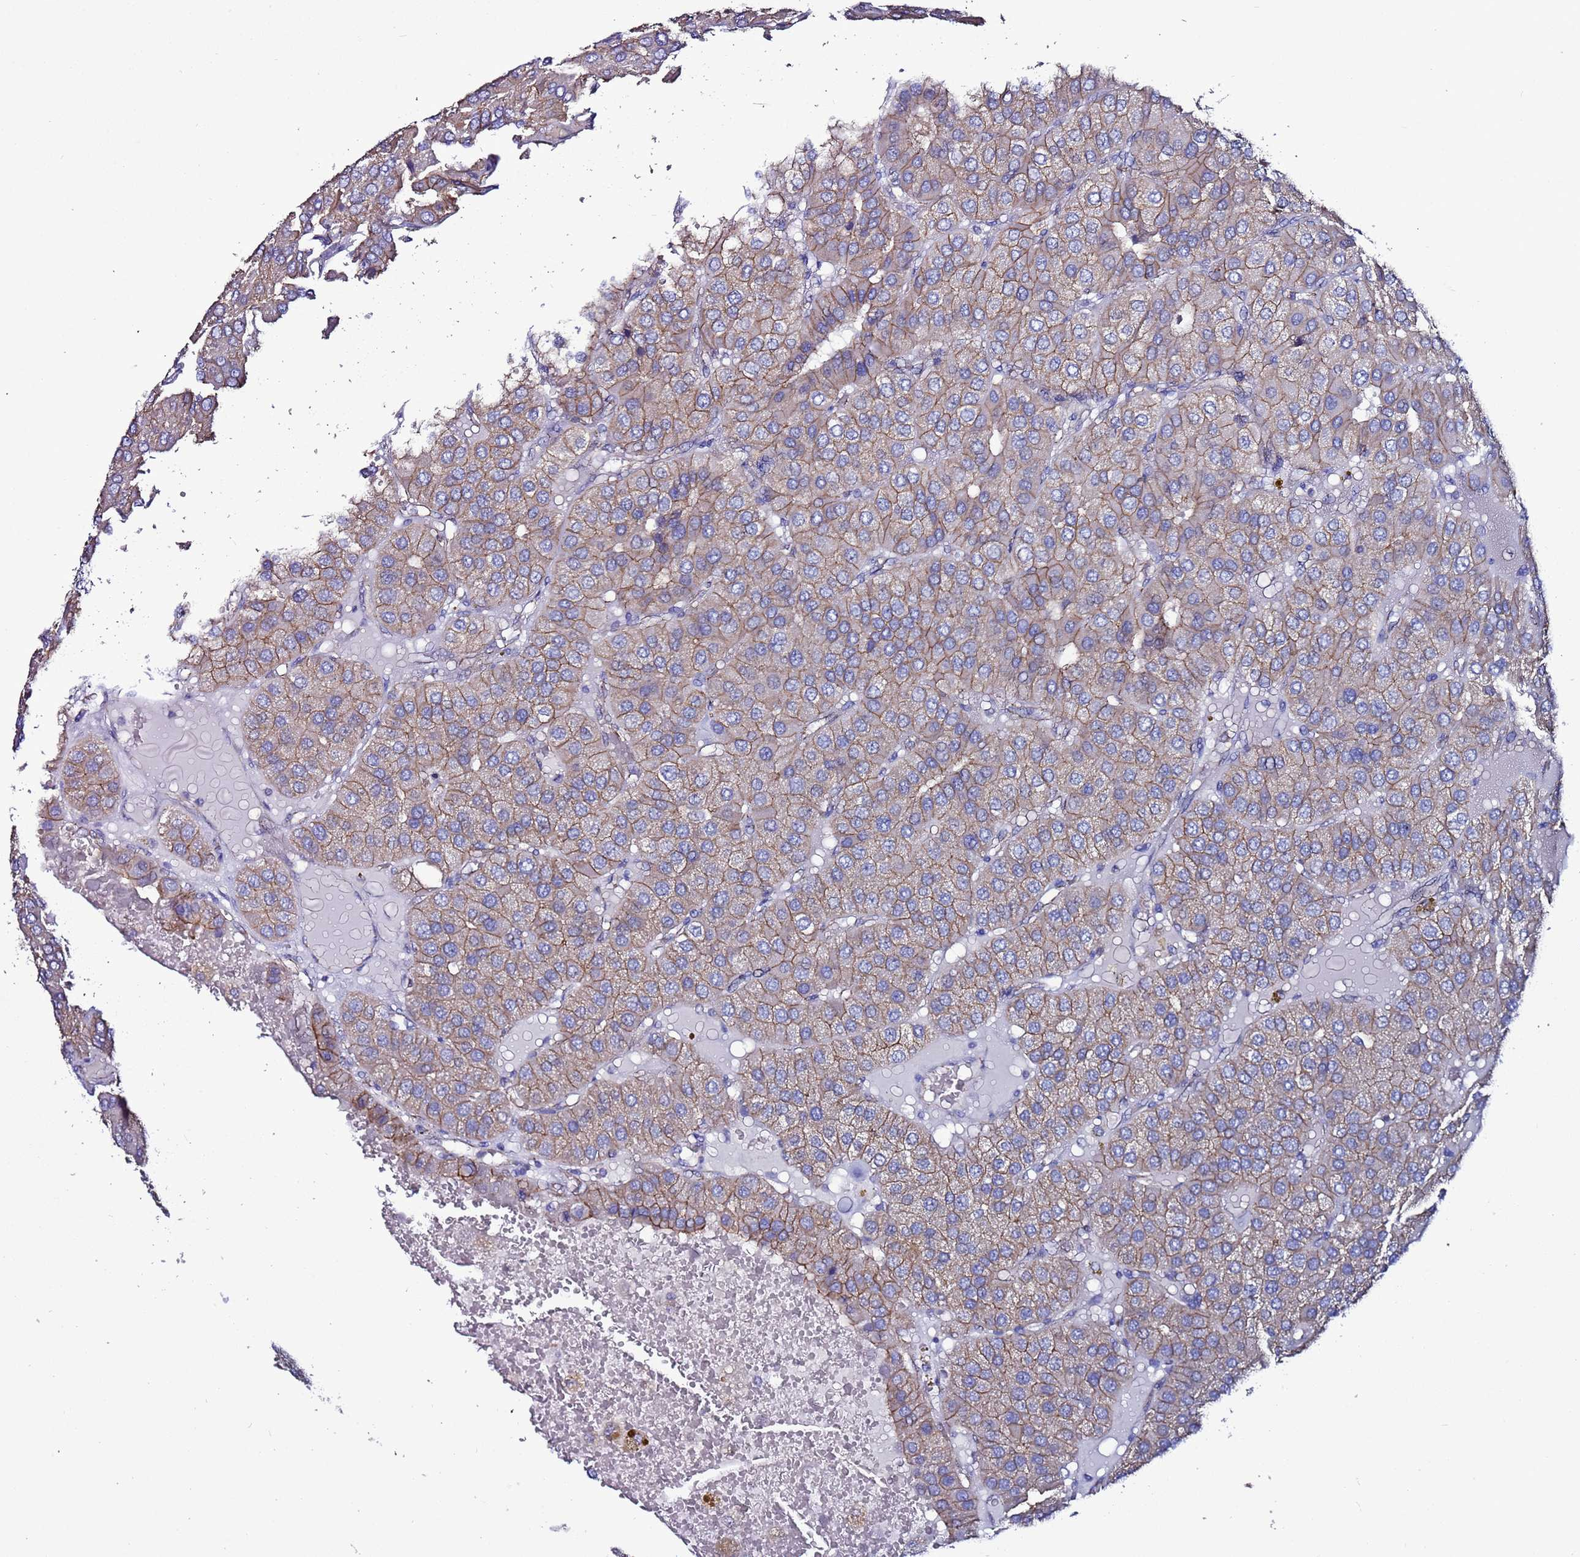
{"staining": {"intensity": "weak", "quantity": ">75%", "location": "cytoplasmic/membranous"}, "tissue": "parathyroid gland", "cell_type": "Glandular cells", "image_type": "normal", "snomed": [{"axis": "morphology", "description": "Normal tissue, NOS"}, {"axis": "morphology", "description": "Adenoma, NOS"}, {"axis": "topography", "description": "Parathyroid gland"}], "caption": "Immunohistochemical staining of normal human parathyroid gland displays weak cytoplasmic/membranous protein staining in approximately >75% of glandular cells.", "gene": "TENM3", "patient": {"sex": "female", "age": 86}}